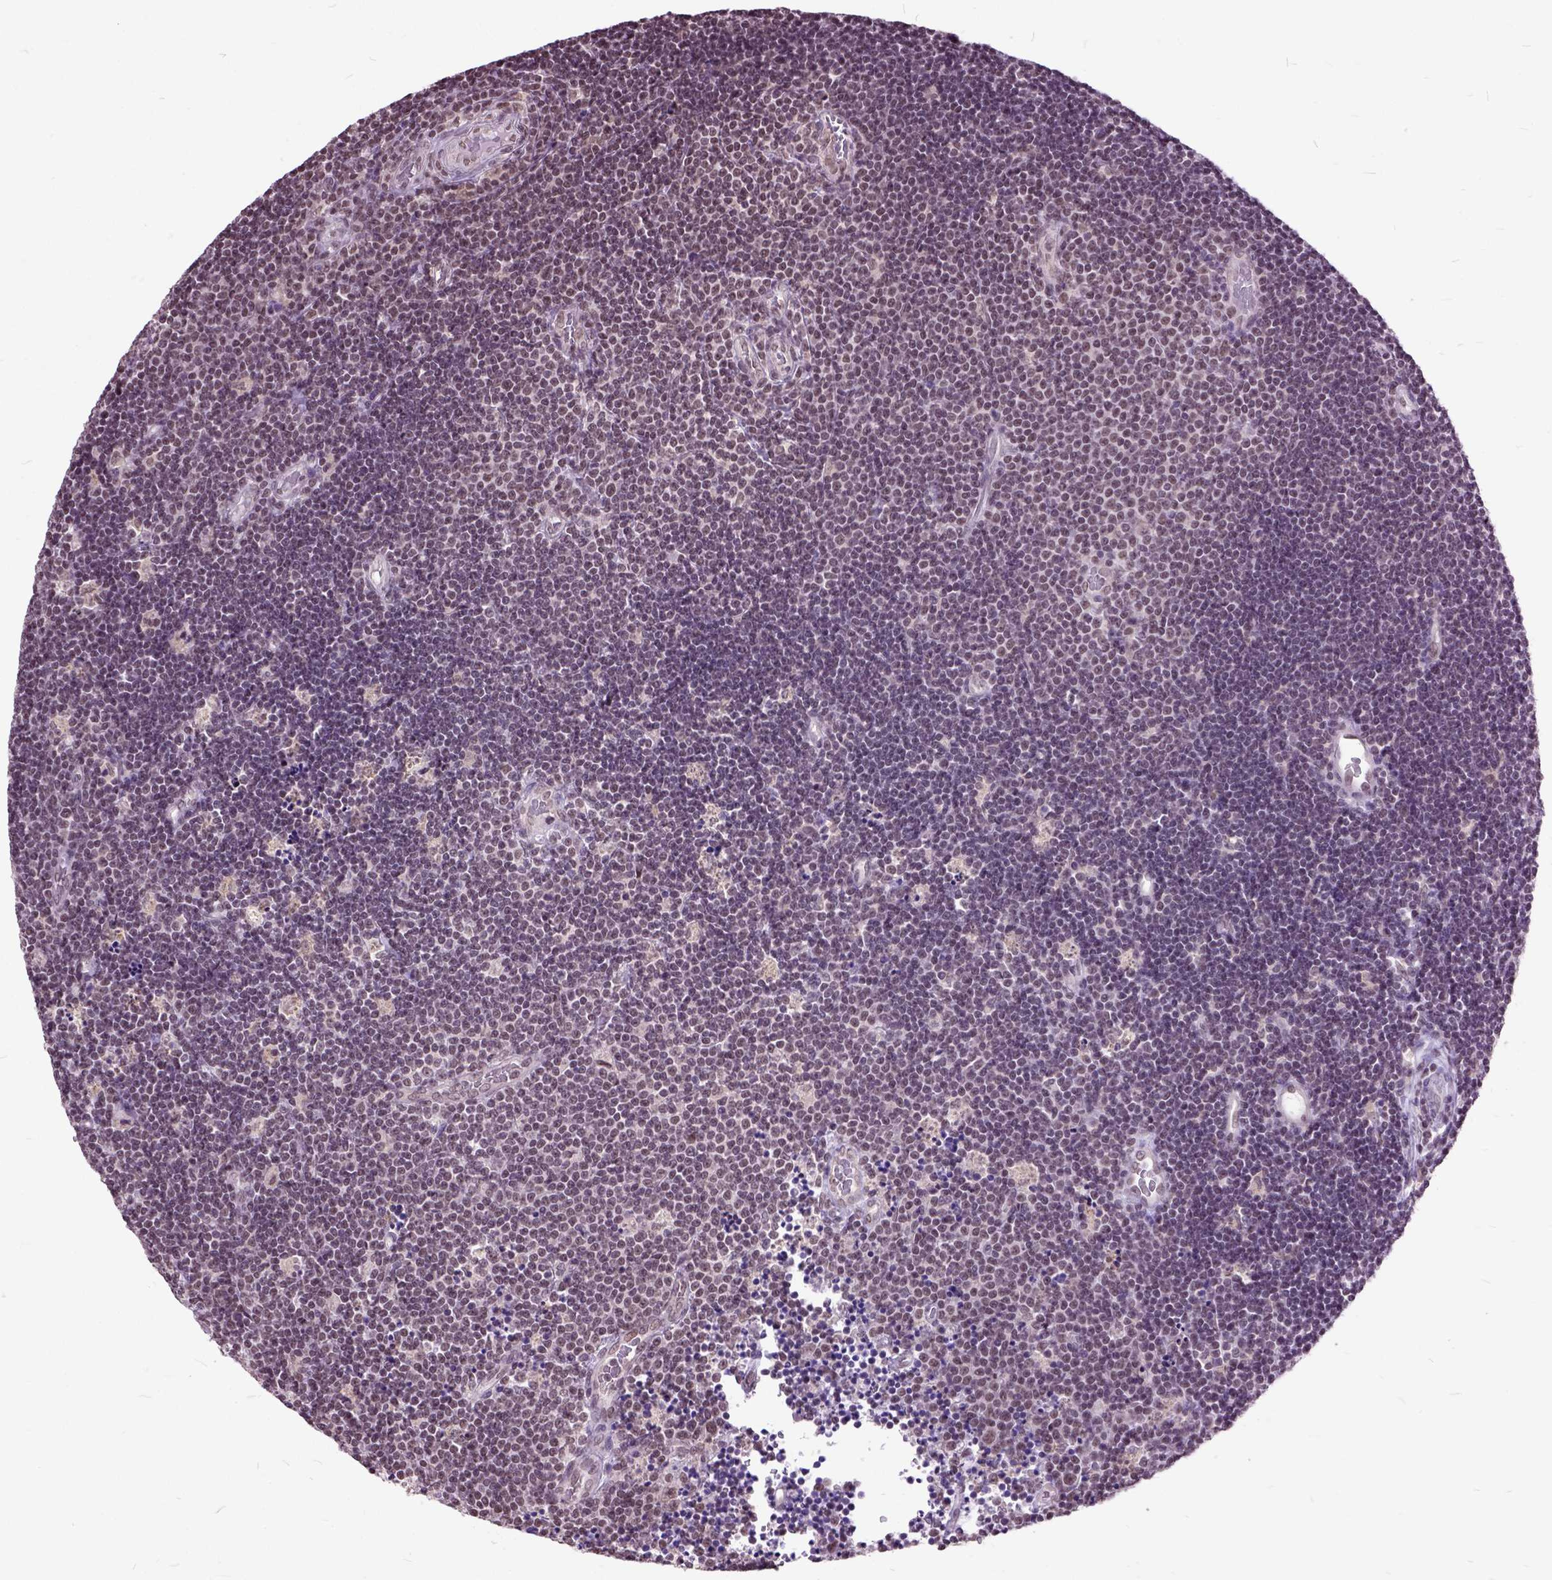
{"staining": {"intensity": "weak", "quantity": ">75%", "location": "nuclear"}, "tissue": "lymphoma", "cell_type": "Tumor cells", "image_type": "cancer", "snomed": [{"axis": "morphology", "description": "Malignant lymphoma, non-Hodgkin's type, Low grade"}, {"axis": "topography", "description": "Brain"}], "caption": "Weak nuclear expression is present in approximately >75% of tumor cells in lymphoma. (DAB (3,3'-diaminobenzidine) IHC with brightfield microscopy, high magnification).", "gene": "ORC5", "patient": {"sex": "female", "age": 66}}